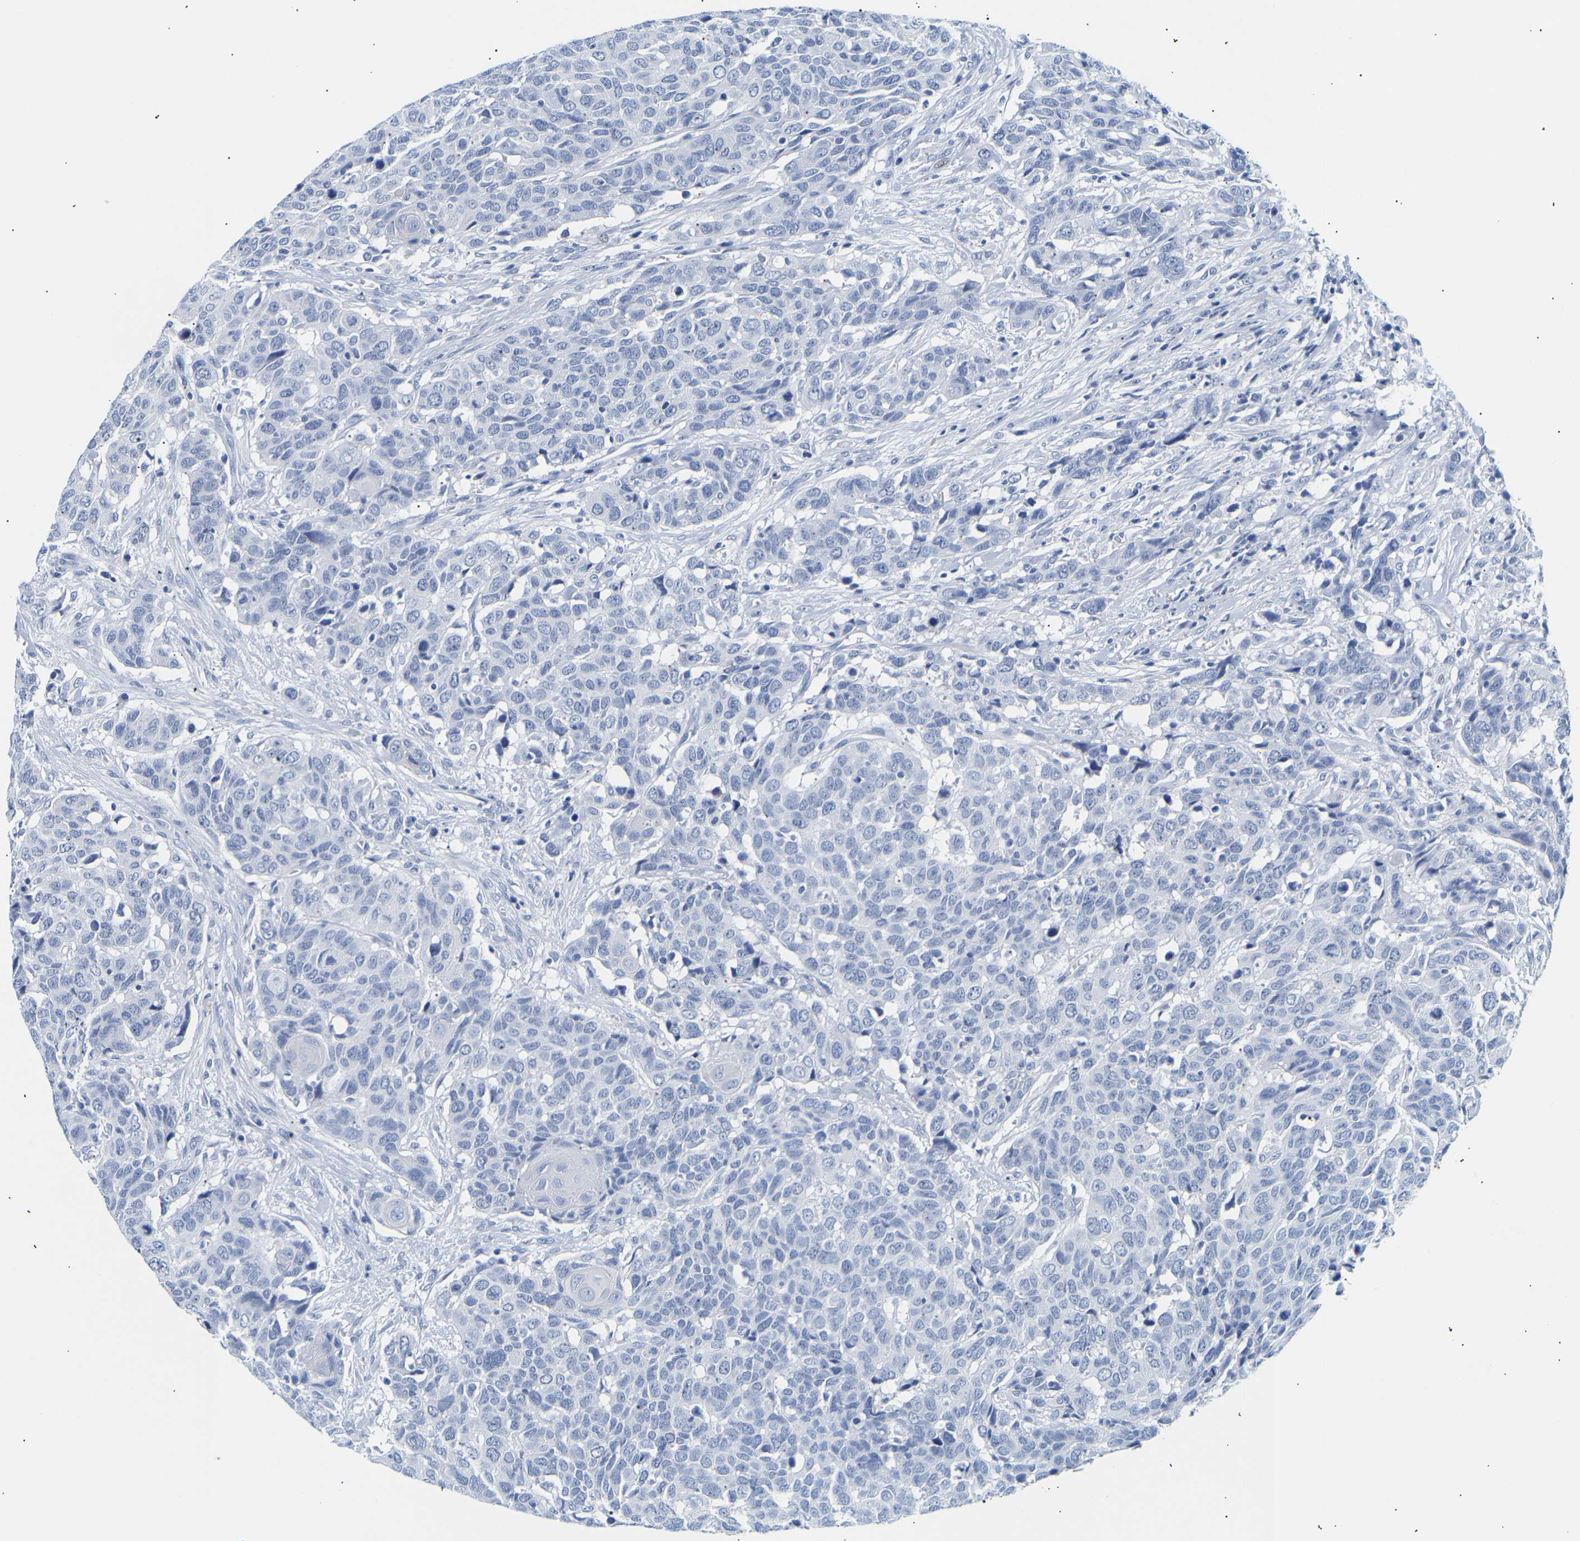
{"staining": {"intensity": "negative", "quantity": "none", "location": "none"}, "tissue": "head and neck cancer", "cell_type": "Tumor cells", "image_type": "cancer", "snomed": [{"axis": "morphology", "description": "Squamous cell carcinoma, NOS"}, {"axis": "topography", "description": "Head-Neck"}], "caption": "The immunohistochemistry image has no significant expression in tumor cells of head and neck cancer tissue. (Brightfield microscopy of DAB immunohistochemistry at high magnification).", "gene": "SPINK2", "patient": {"sex": "male", "age": 66}}